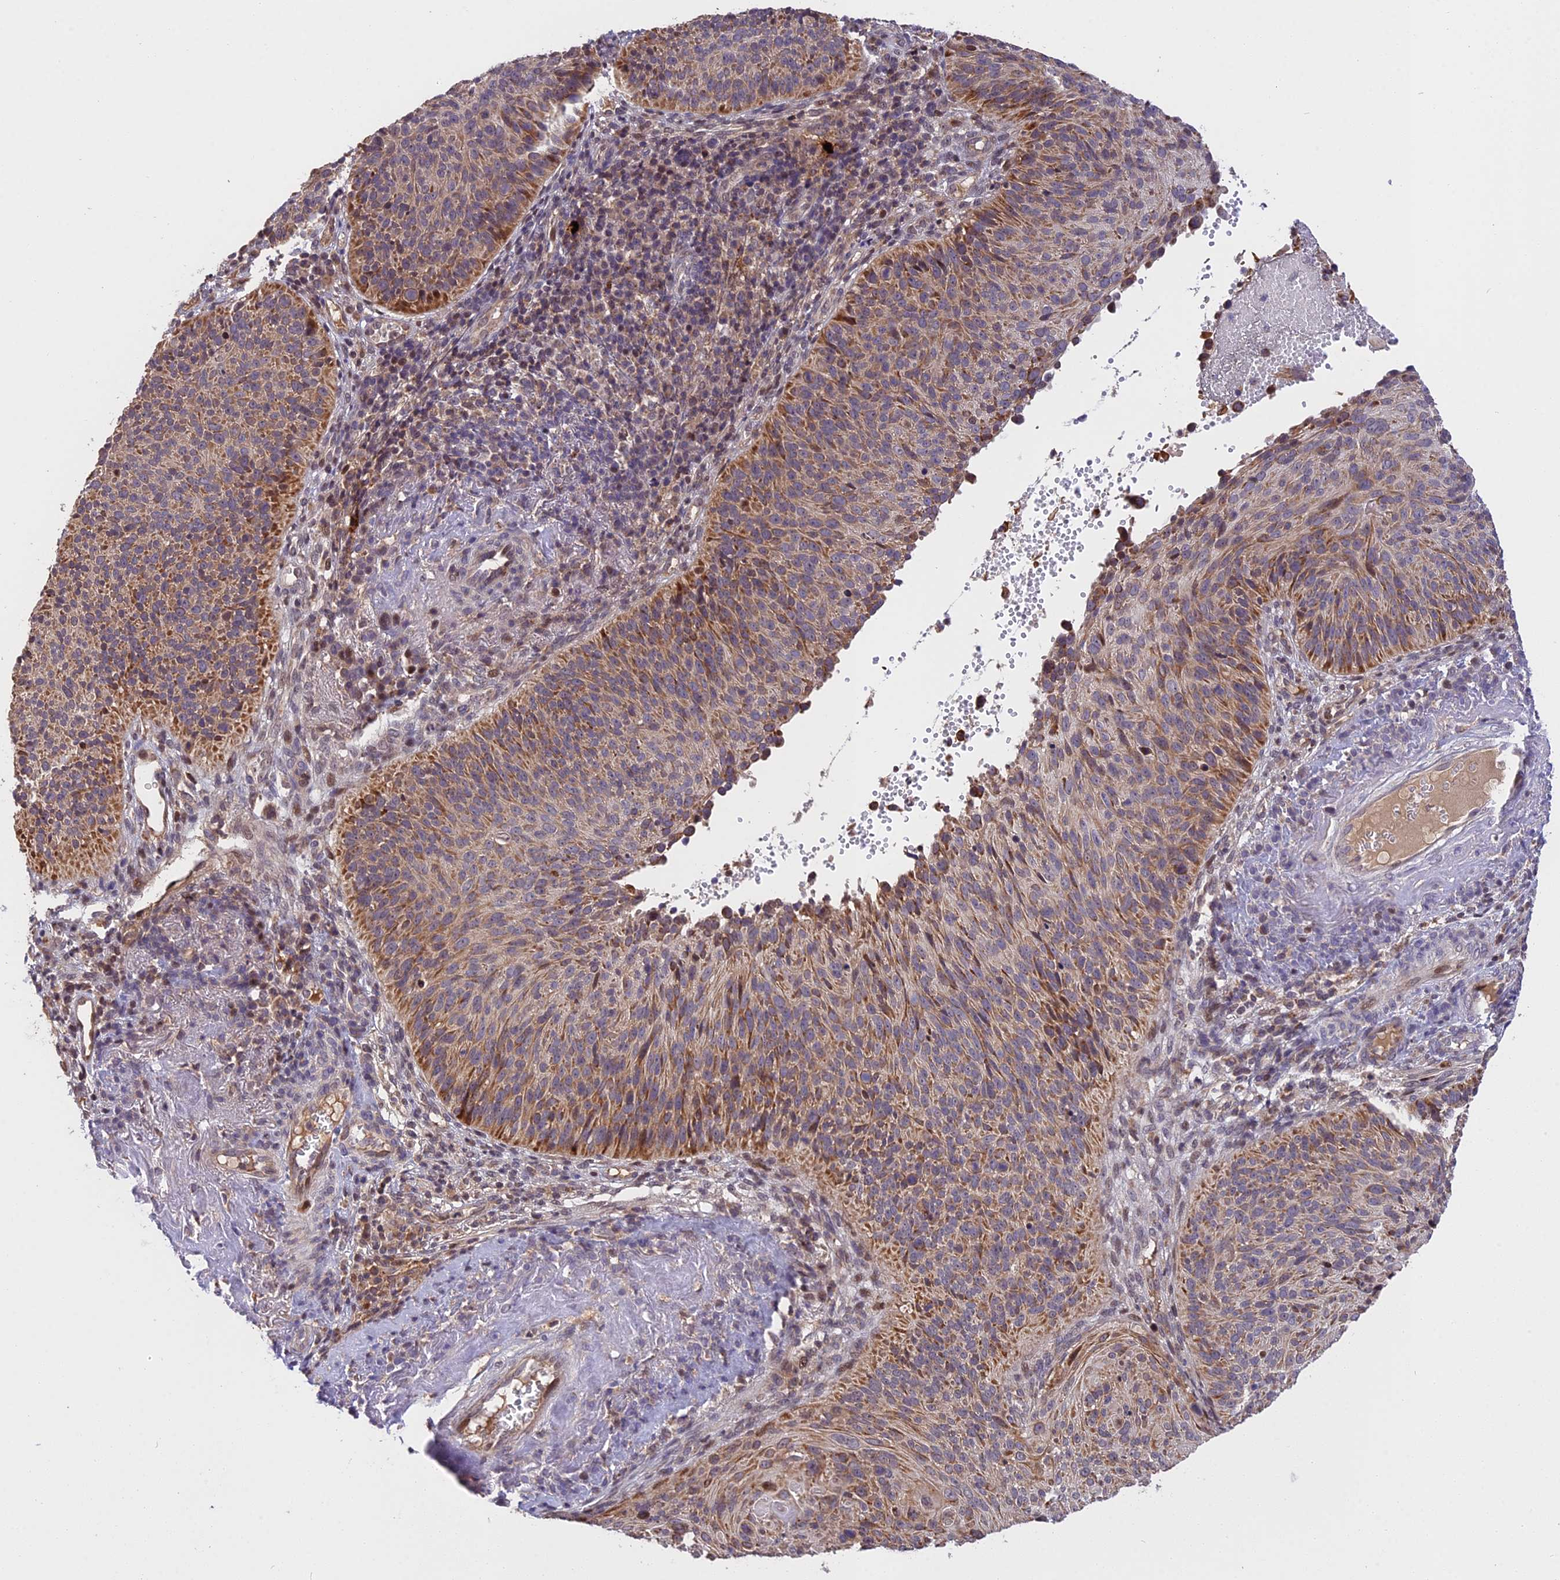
{"staining": {"intensity": "moderate", "quantity": ">75%", "location": "cytoplasmic/membranous"}, "tissue": "cervical cancer", "cell_type": "Tumor cells", "image_type": "cancer", "snomed": [{"axis": "morphology", "description": "Squamous cell carcinoma, NOS"}, {"axis": "topography", "description": "Cervix"}], "caption": "IHC of cervical cancer shows medium levels of moderate cytoplasmic/membranous positivity in about >75% of tumor cells.", "gene": "RERGL", "patient": {"sex": "female", "age": 74}}